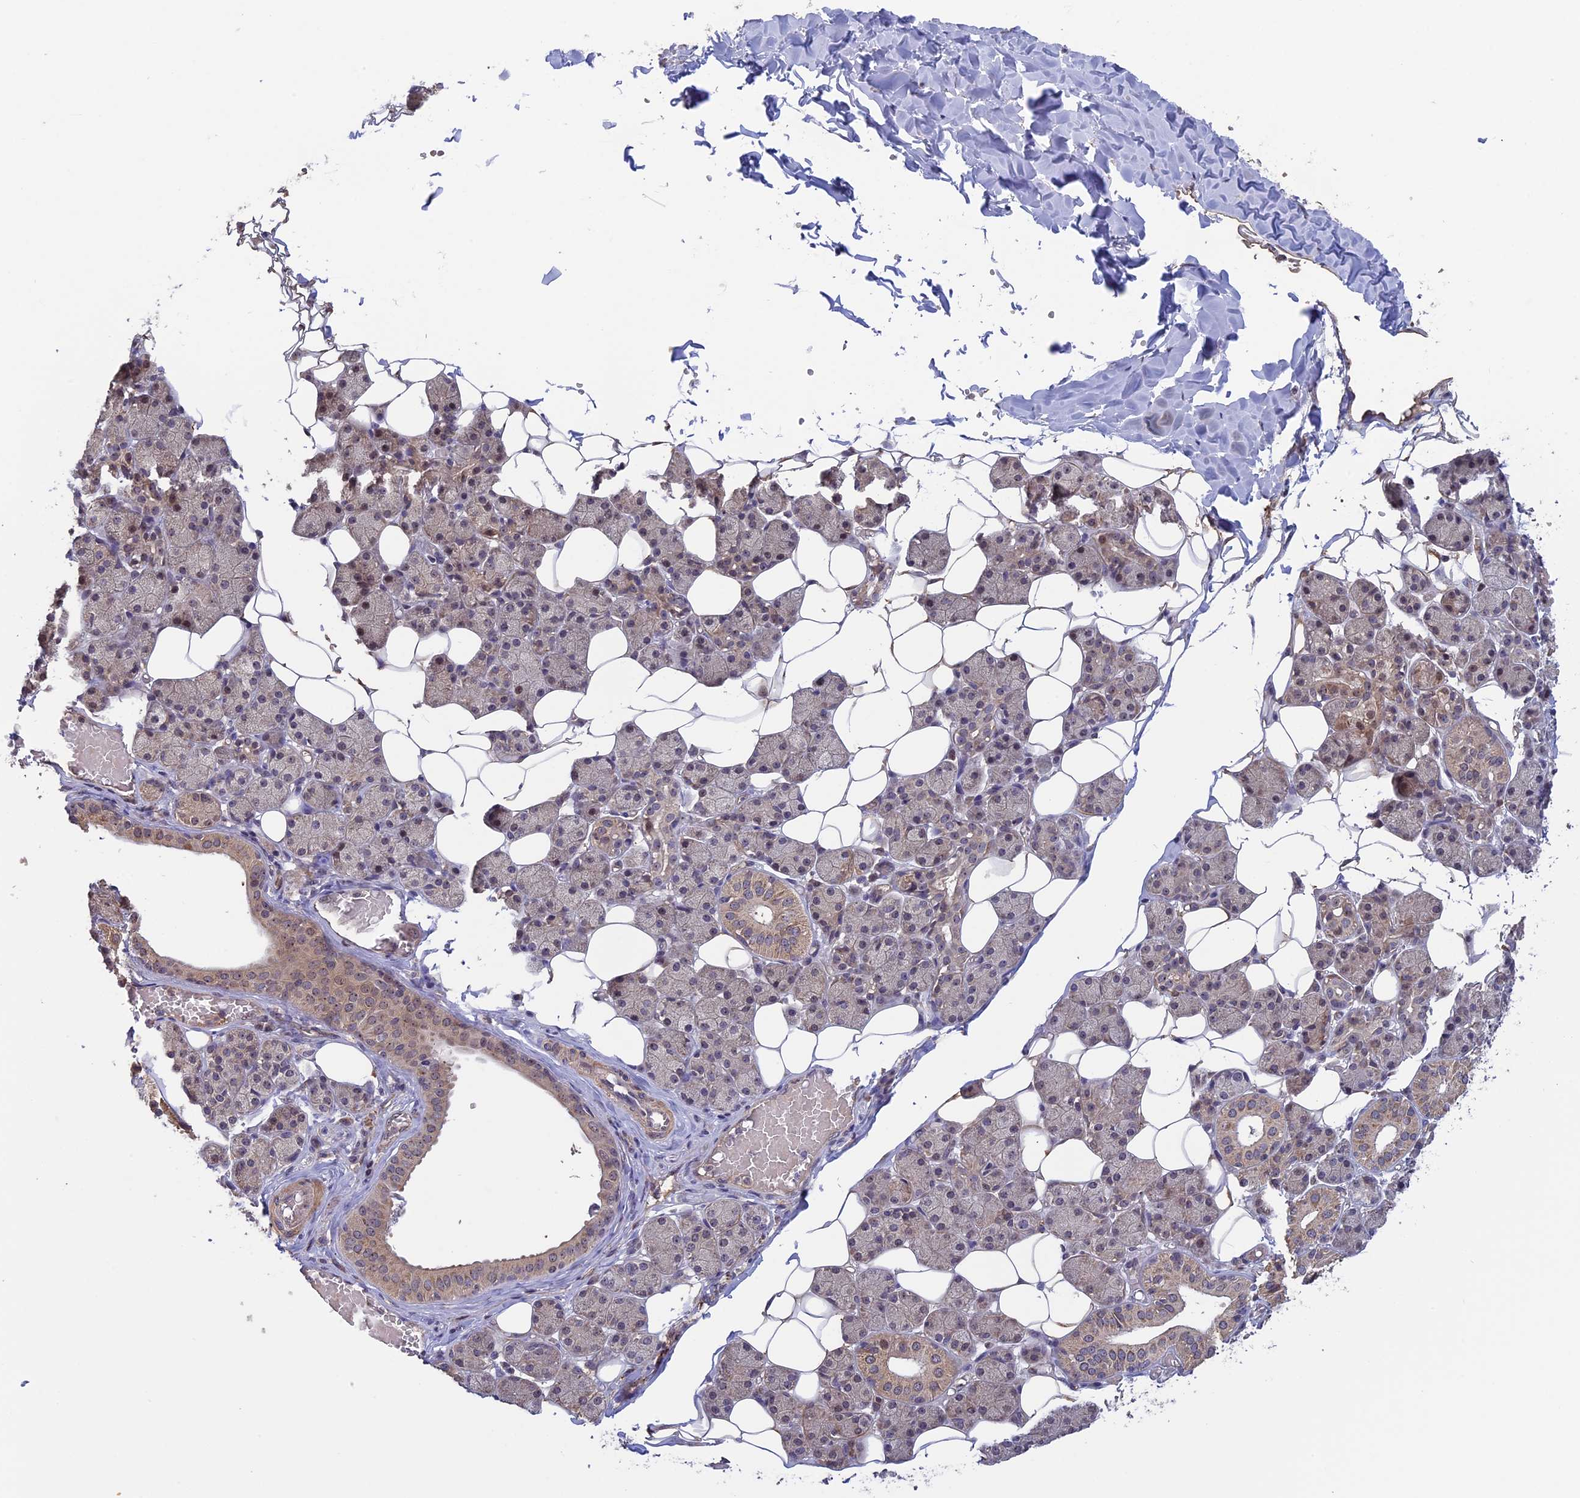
{"staining": {"intensity": "moderate", "quantity": "25%-75%", "location": "cytoplasmic/membranous,nuclear"}, "tissue": "salivary gland", "cell_type": "Glandular cells", "image_type": "normal", "snomed": [{"axis": "morphology", "description": "Normal tissue, NOS"}, {"axis": "topography", "description": "Salivary gland"}], "caption": "Salivary gland stained with a brown dye exhibits moderate cytoplasmic/membranous,nuclear positive staining in approximately 25%-75% of glandular cells.", "gene": "FAM98C", "patient": {"sex": "female", "age": 33}}